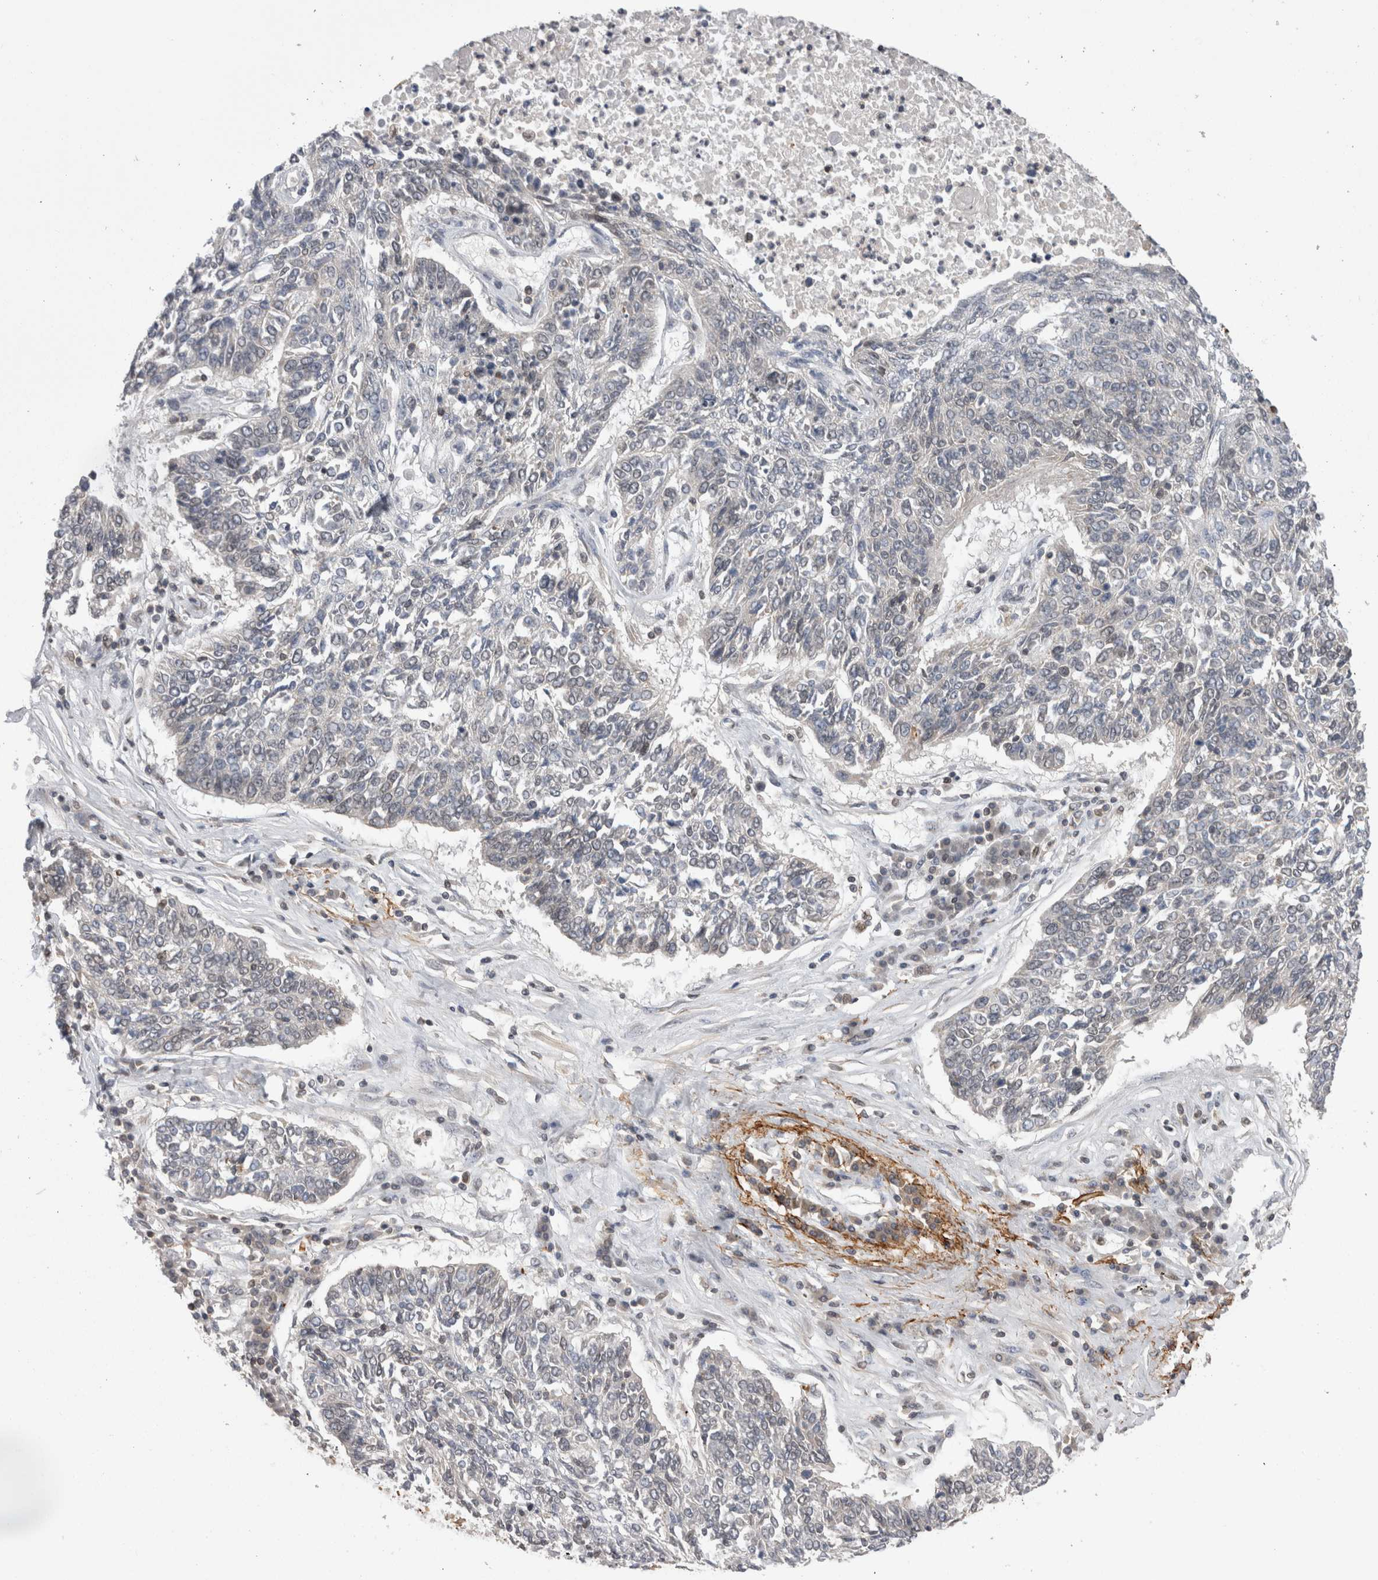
{"staining": {"intensity": "negative", "quantity": "none", "location": "none"}, "tissue": "lung cancer", "cell_type": "Tumor cells", "image_type": "cancer", "snomed": [{"axis": "morphology", "description": "Normal tissue, NOS"}, {"axis": "morphology", "description": "Squamous cell carcinoma, NOS"}, {"axis": "topography", "description": "Cartilage tissue"}, {"axis": "topography", "description": "Bronchus"}, {"axis": "topography", "description": "Lung"}], "caption": "The immunohistochemistry (IHC) image has no significant staining in tumor cells of squamous cell carcinoma (lung) tissue.", "gene": "DARS2", "patient": {"sex": "female", "age": 49}}